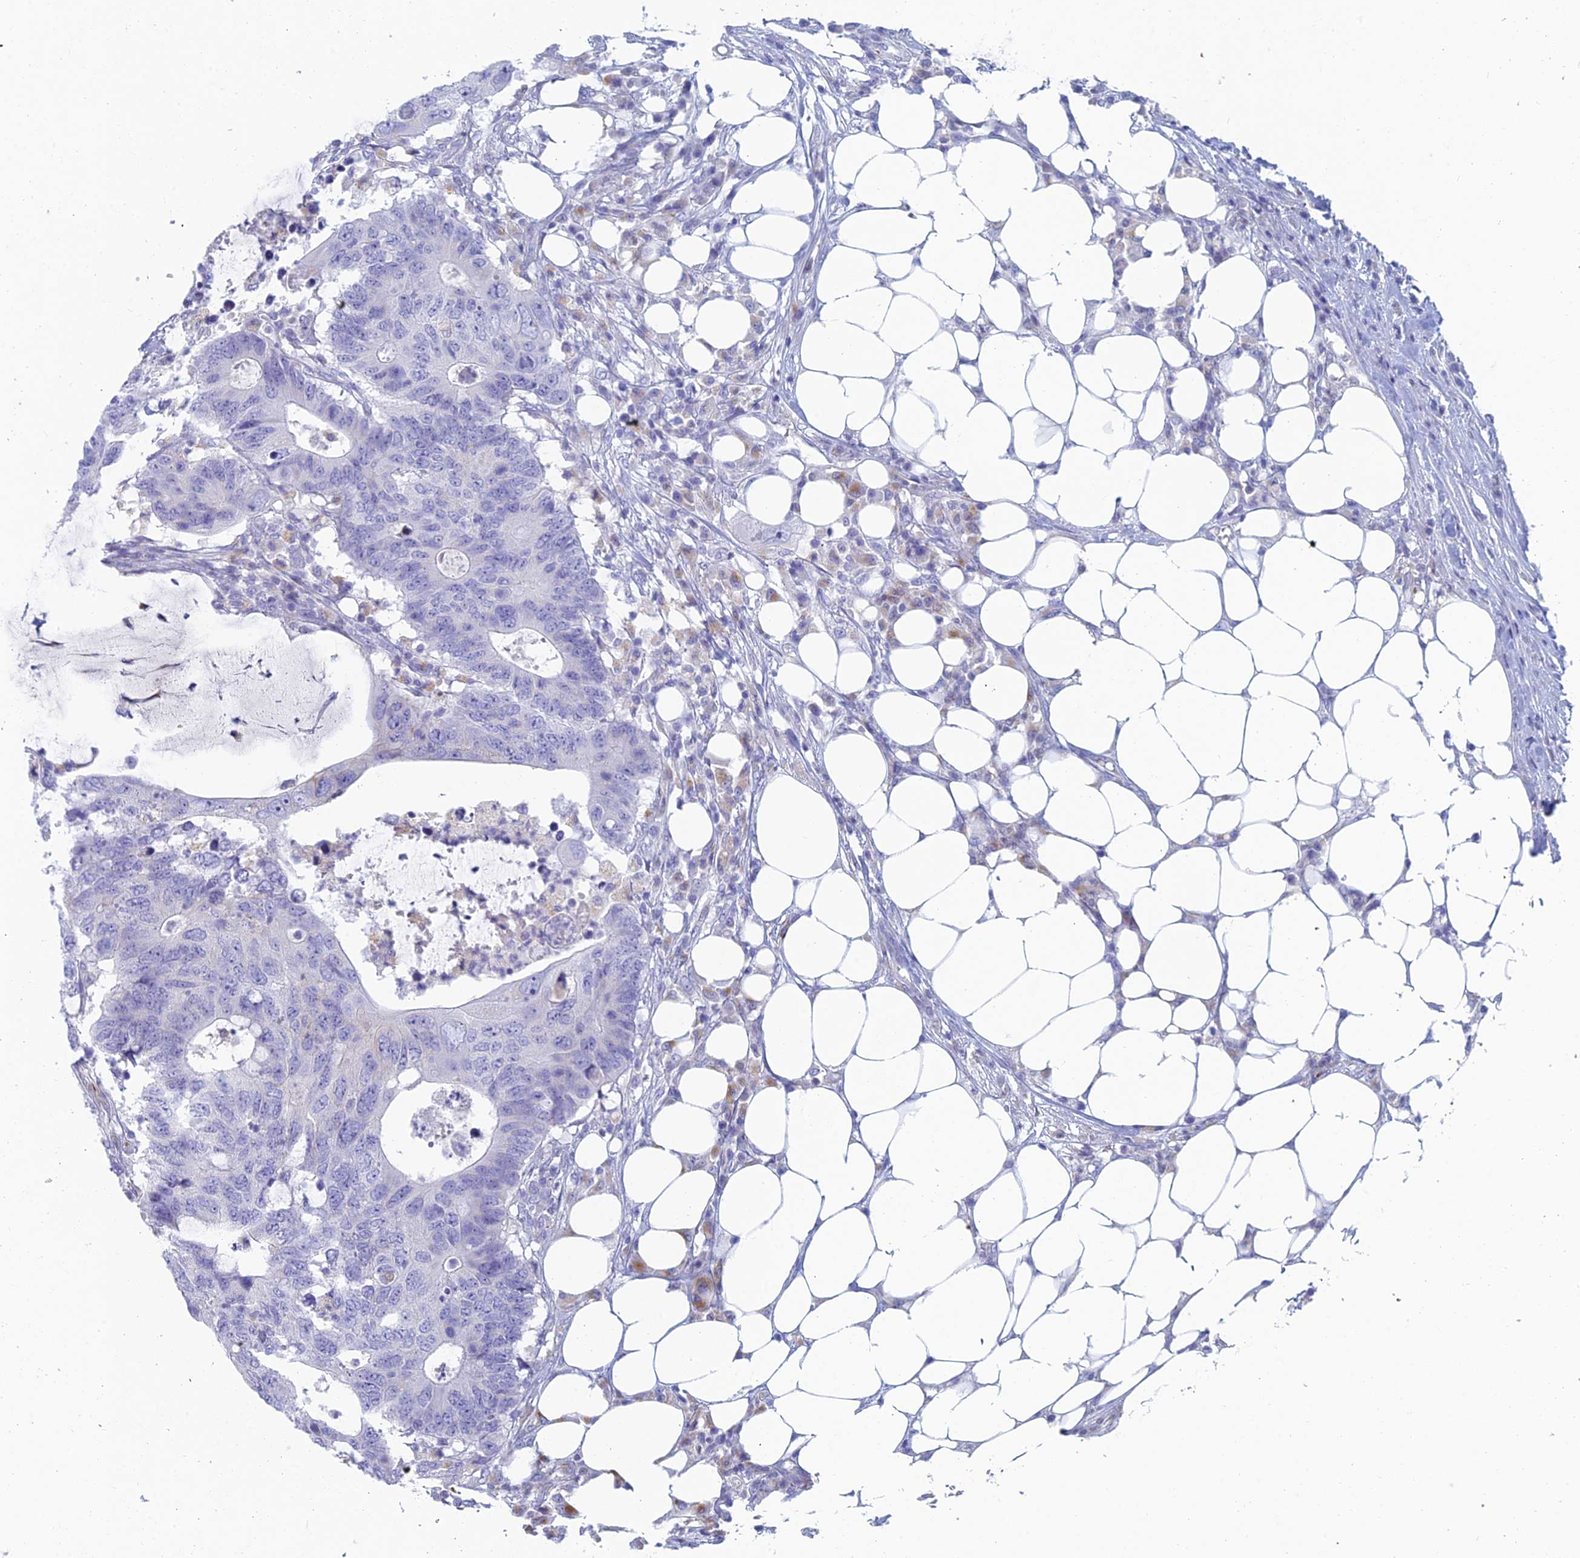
{"staining": {"intensity": "negative", "quantity": "none", "location": "none"}, "tissue": "colorectal cancer", "cell_type": "Tumor cells", "image_type": "cancer", "snomed": [{"axis": "morphology", "description": "Adenocarcinoma, NOS"}, {"axis": "topography", "description": "Colon"}], "caption": "A high-resolution micrograph shows immunohistochemistry staining of colorectal cancer, which exhibits no significant expression in tumor cells.", "gene": "FERD3L", "patient": {"sex": "male", "age": 71}}